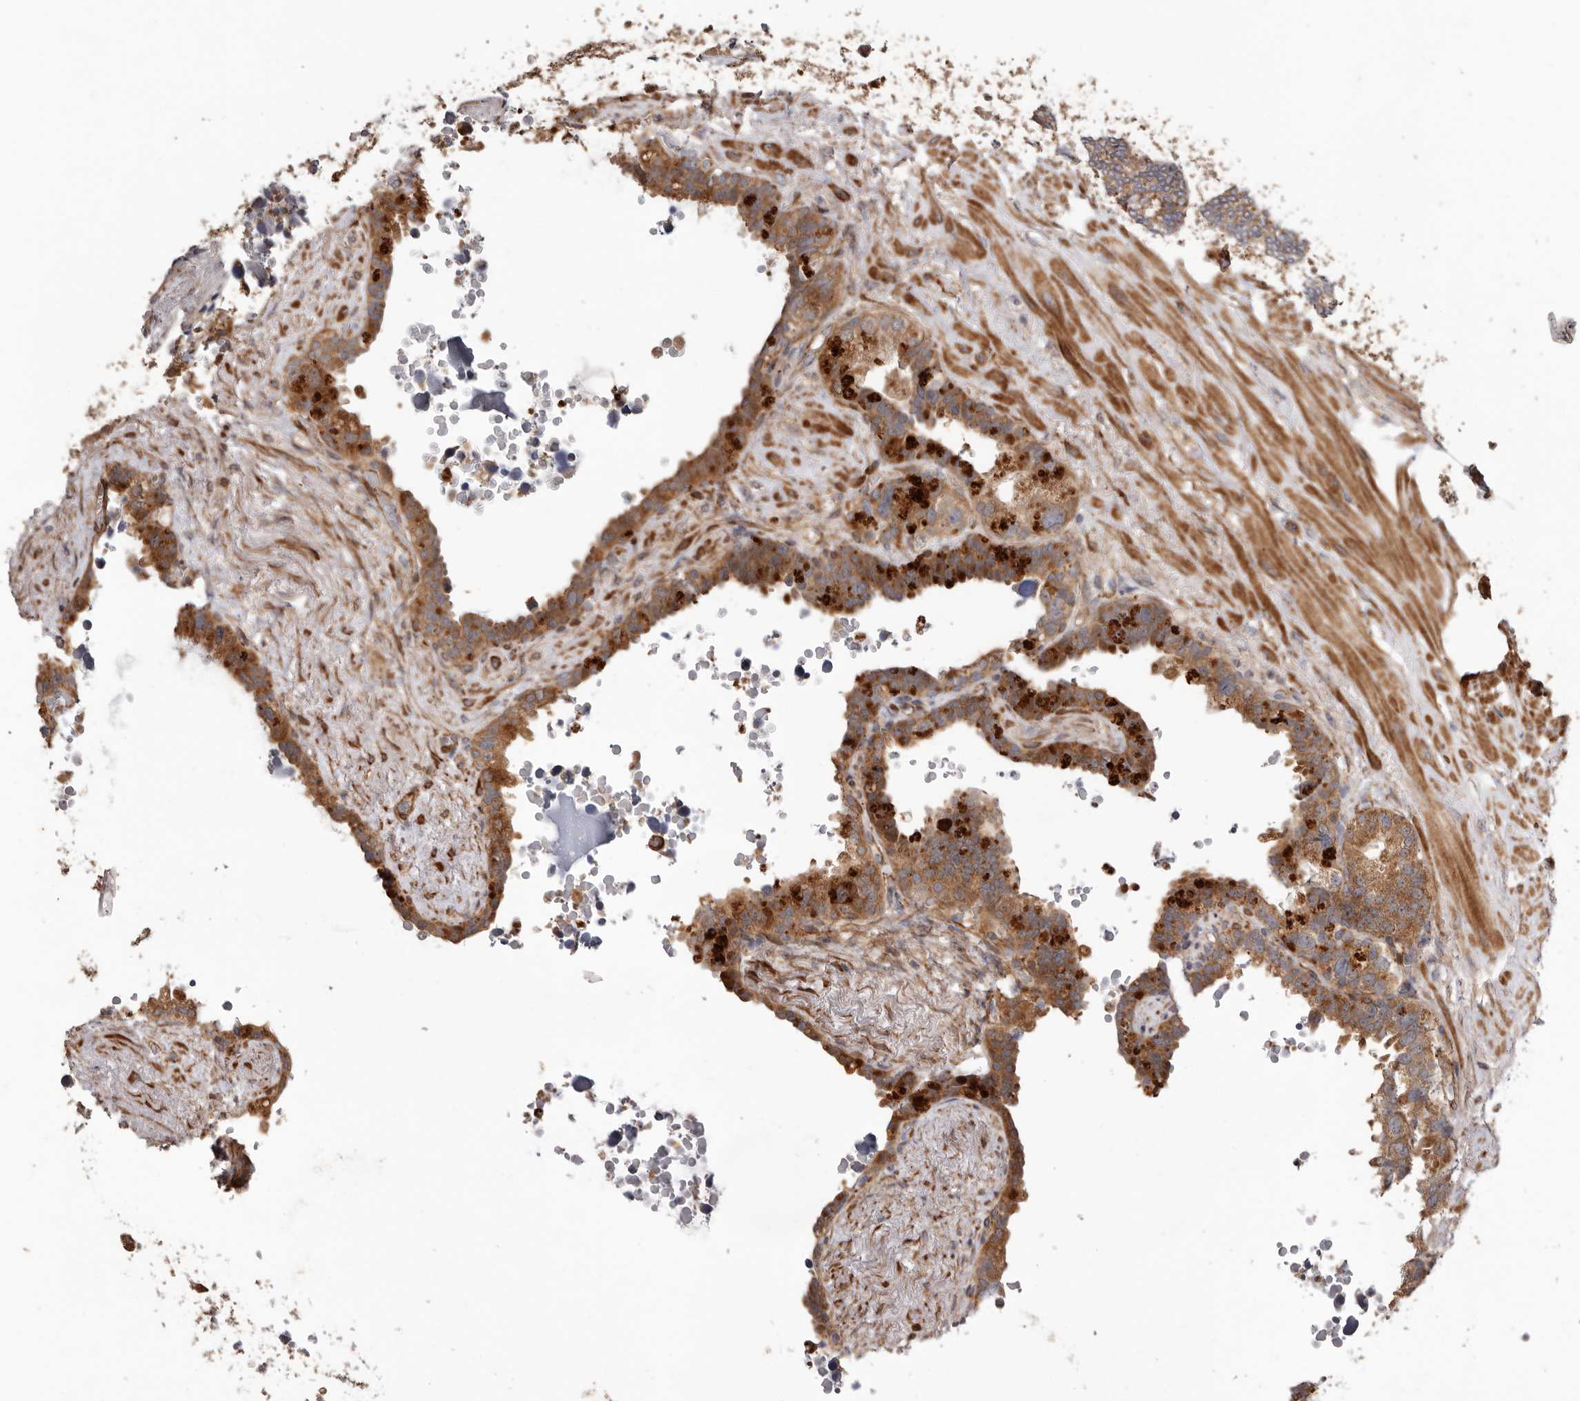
{"staining": {"intensity": "moderate", "quantity": ">75%", "location": "cytoplasmic/membranous"}, "tissue": "seminal vesicle", "cell_type": "Glandular cells", "image_type": "normal", "snomed": [{"axis": "morphology", "description": "Normal tissue, NOS"}, {"axis": "topography", "description": "Seminal veicle"}], "caption": "High-power microscopy captured an immunohistochemistry image of normal seminal vesicle, revealing moderate cytoplasmic/membranous staining in approximately >75% of glandular cells. The staining is performed using DAB (3,3'-diaminobenzidine) brown chromogen to label protein expression. The nuclei are counter-stained blue using hematoxylin.", "gene": "PROKR1", "patient": {"sex": "male", "age": 80}}